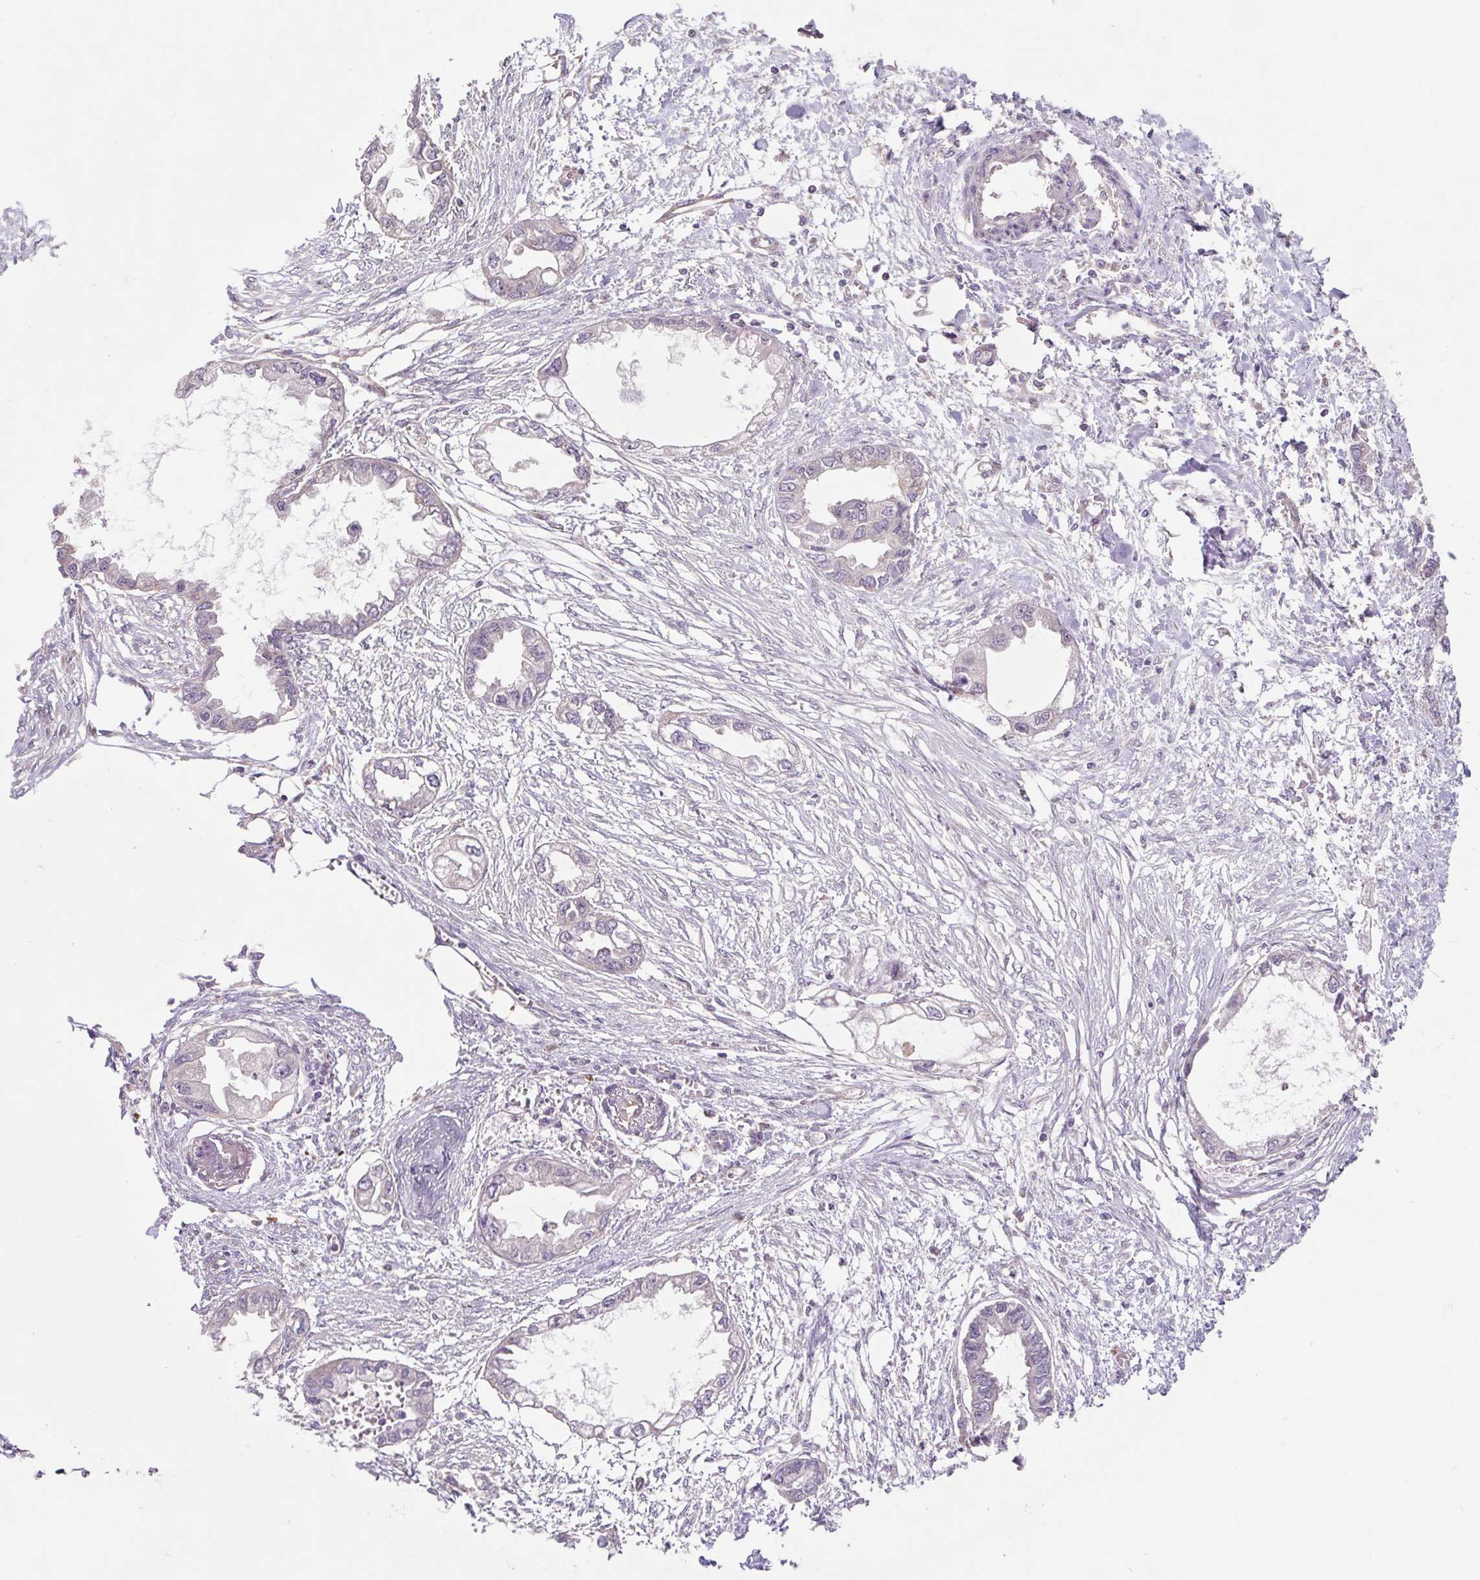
{"staining": {"intensity": "weak", "quantity": "<25%", "location": "cytoplasmic/membranous"}, "tissue": "endometrial cancer", "cell_type": "Tumor cells", "image_type": "cancer", "snomed": [{"axis": "morphology", "description": "Adenocarcinoma, NOS"}, {"axis": "morphology", "description": "Adenocarcinoma, metastatic, NOS"}, {"axis": "topography", "description": "Adipose tissue"}, {"axis": "topography", "description": "Endometrium"}], "caption": "Tumor cells are negative for protein expression in human metastatic adenocarcinoma (endometrial). The staining was performed using DAB (3,3'-diaminobenzidine) to visualize the protein expression in brown, while the nuclei were stained in blue with hematoxylin (Magnification: 20x).", "gene": "HFE", "patient": {"sex": "female", "age": 67}}